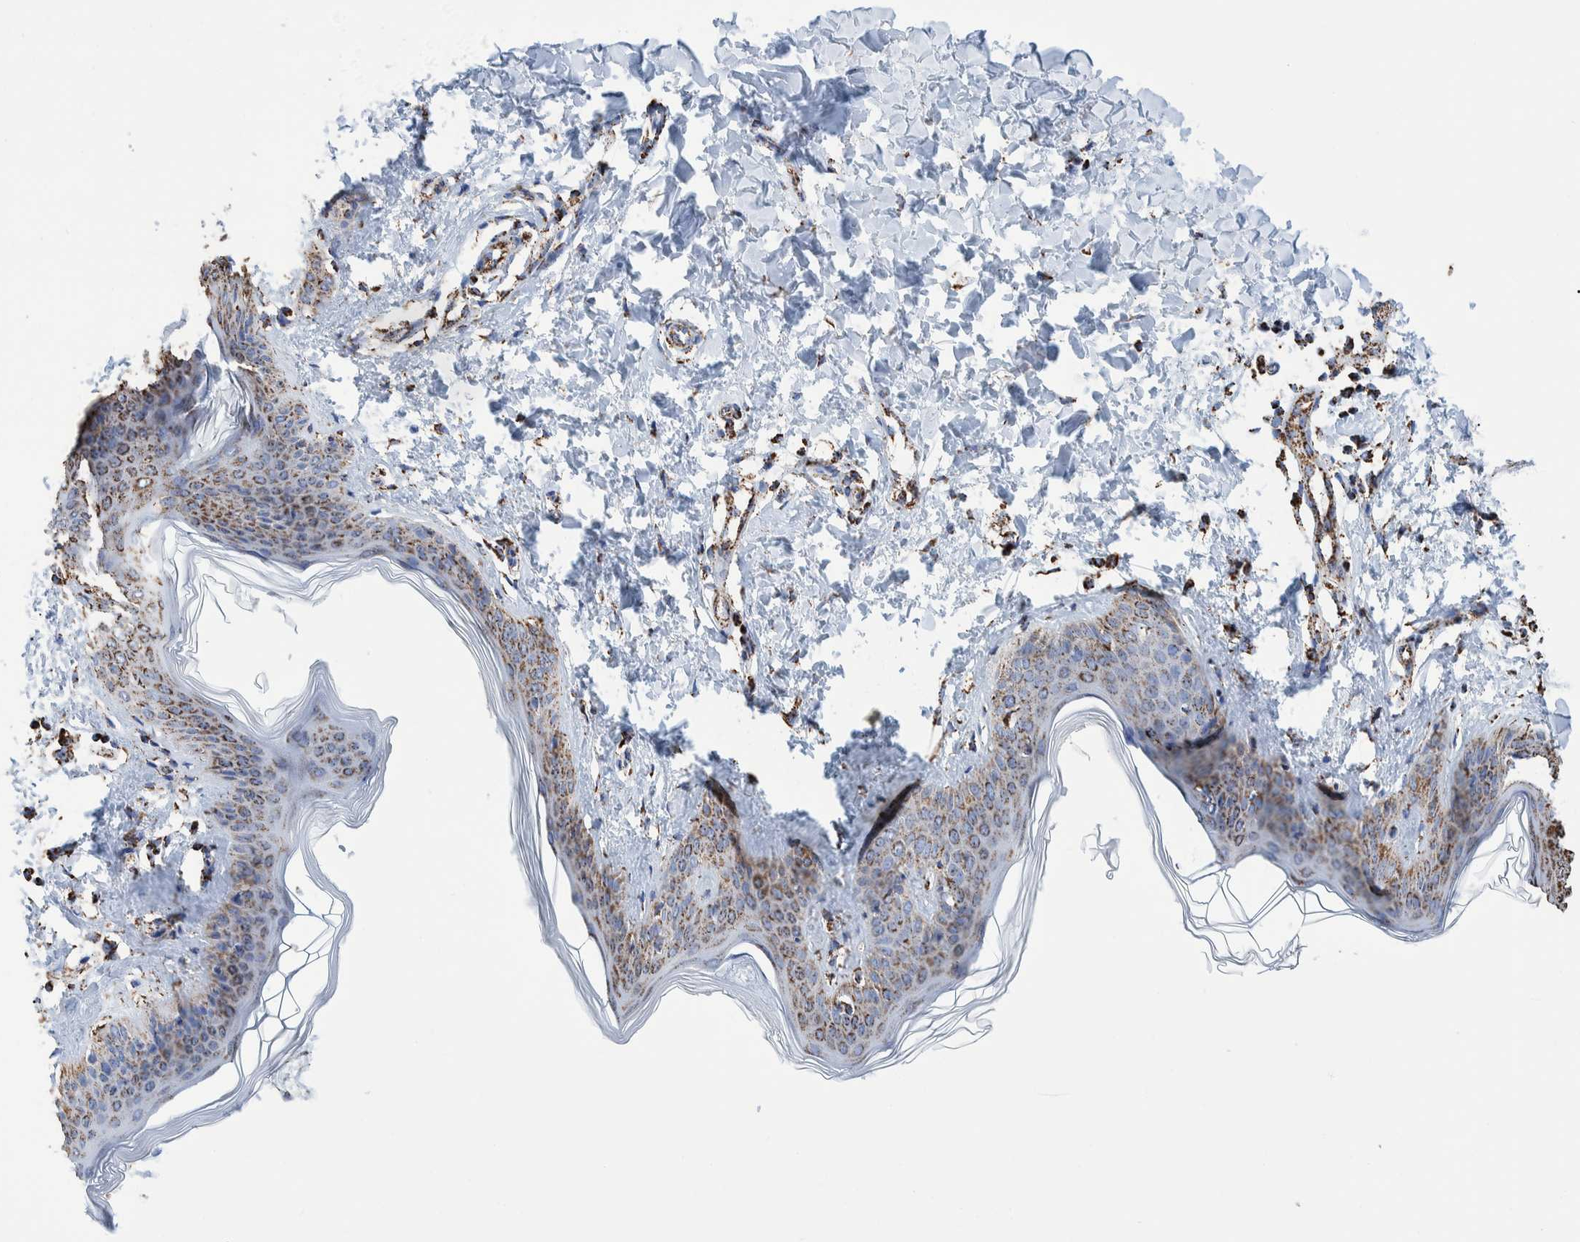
{"staining": {"intensity": "moderate", "quantity": ">75%", "location": "cytoplasmic/membranous"}, "tissue": "skin", "cell_type": "Fibroblasts", "image_type": "normal", "snomed": [{"axis": "morphology", "description": "Normal tissue, NOS"}, {"axis": "topography", "description": "Skin"}], "caption": "Immunohistochemistry (IHC) photomicrograph of benign skin: human skin stained using immunohistochemistry (IHC) displays medium levels of moderate protein expression localized specifically in the cytoplasmic/membranous of fibroblasts, appearing as a cytoplasmic/membranous brown color.", "gene": "VPS26C", "patient": {"sex": "female", "age": 17}}